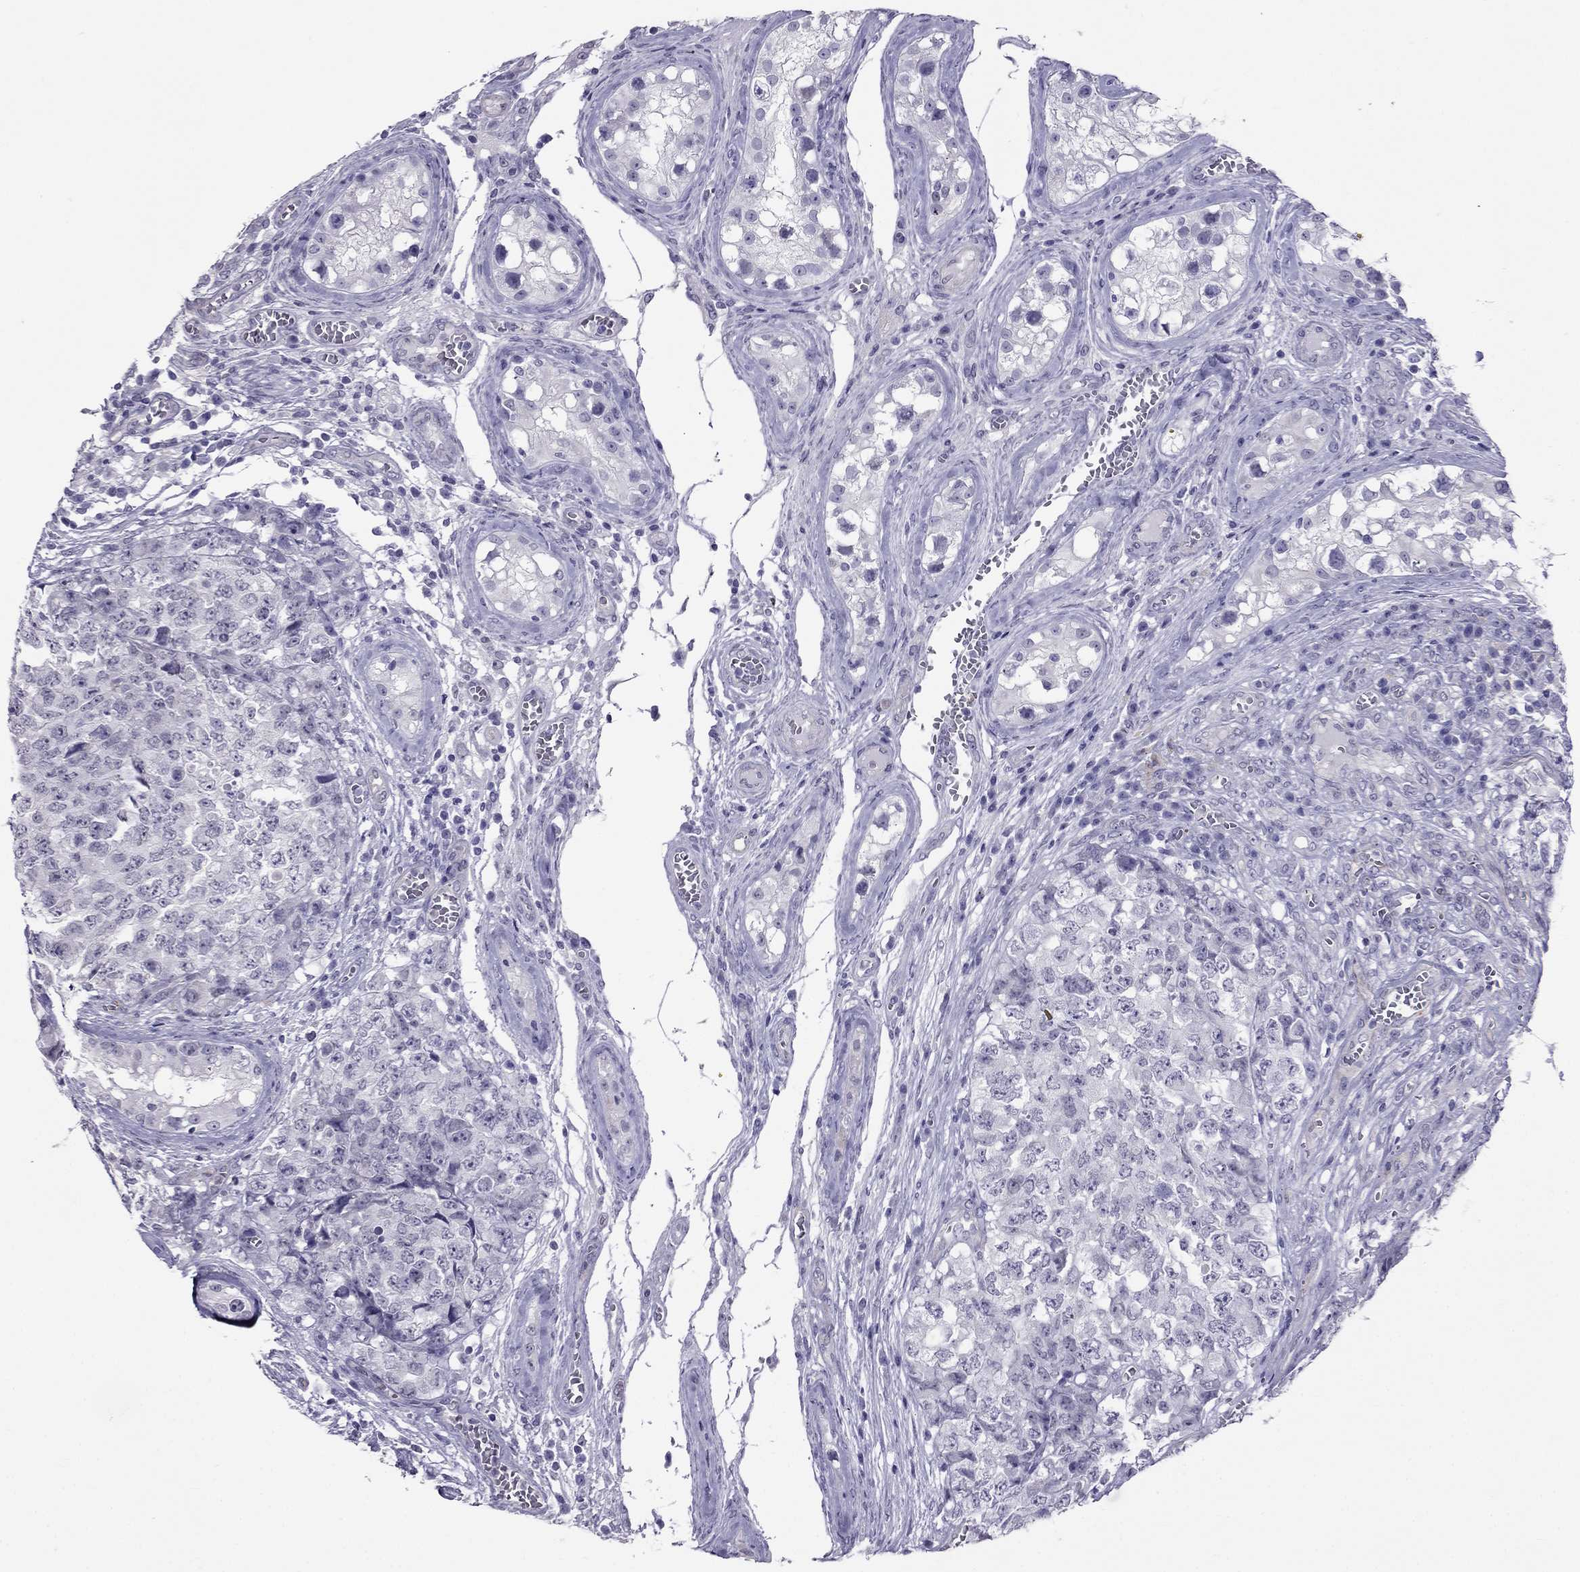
{"staining": {"intensity": "negative", "quantity": "none", "location": "none"}, "tissue": "testis cancer", "cell_type": "Tumor cells", "image_type": "cancer", "snomed": [{"axis": "morphology", "description": "Carcinoma, Embryonal, NOS"}, {"axis": "topography", "description": "Testis"}], "caption": "The immunohistochemistry photomicrograph has no significant expression in tumor cells of testis embryonal carcinoma tissue.", "gene": "CROCC2", "patient": {"sex": "male", "age": 23}}